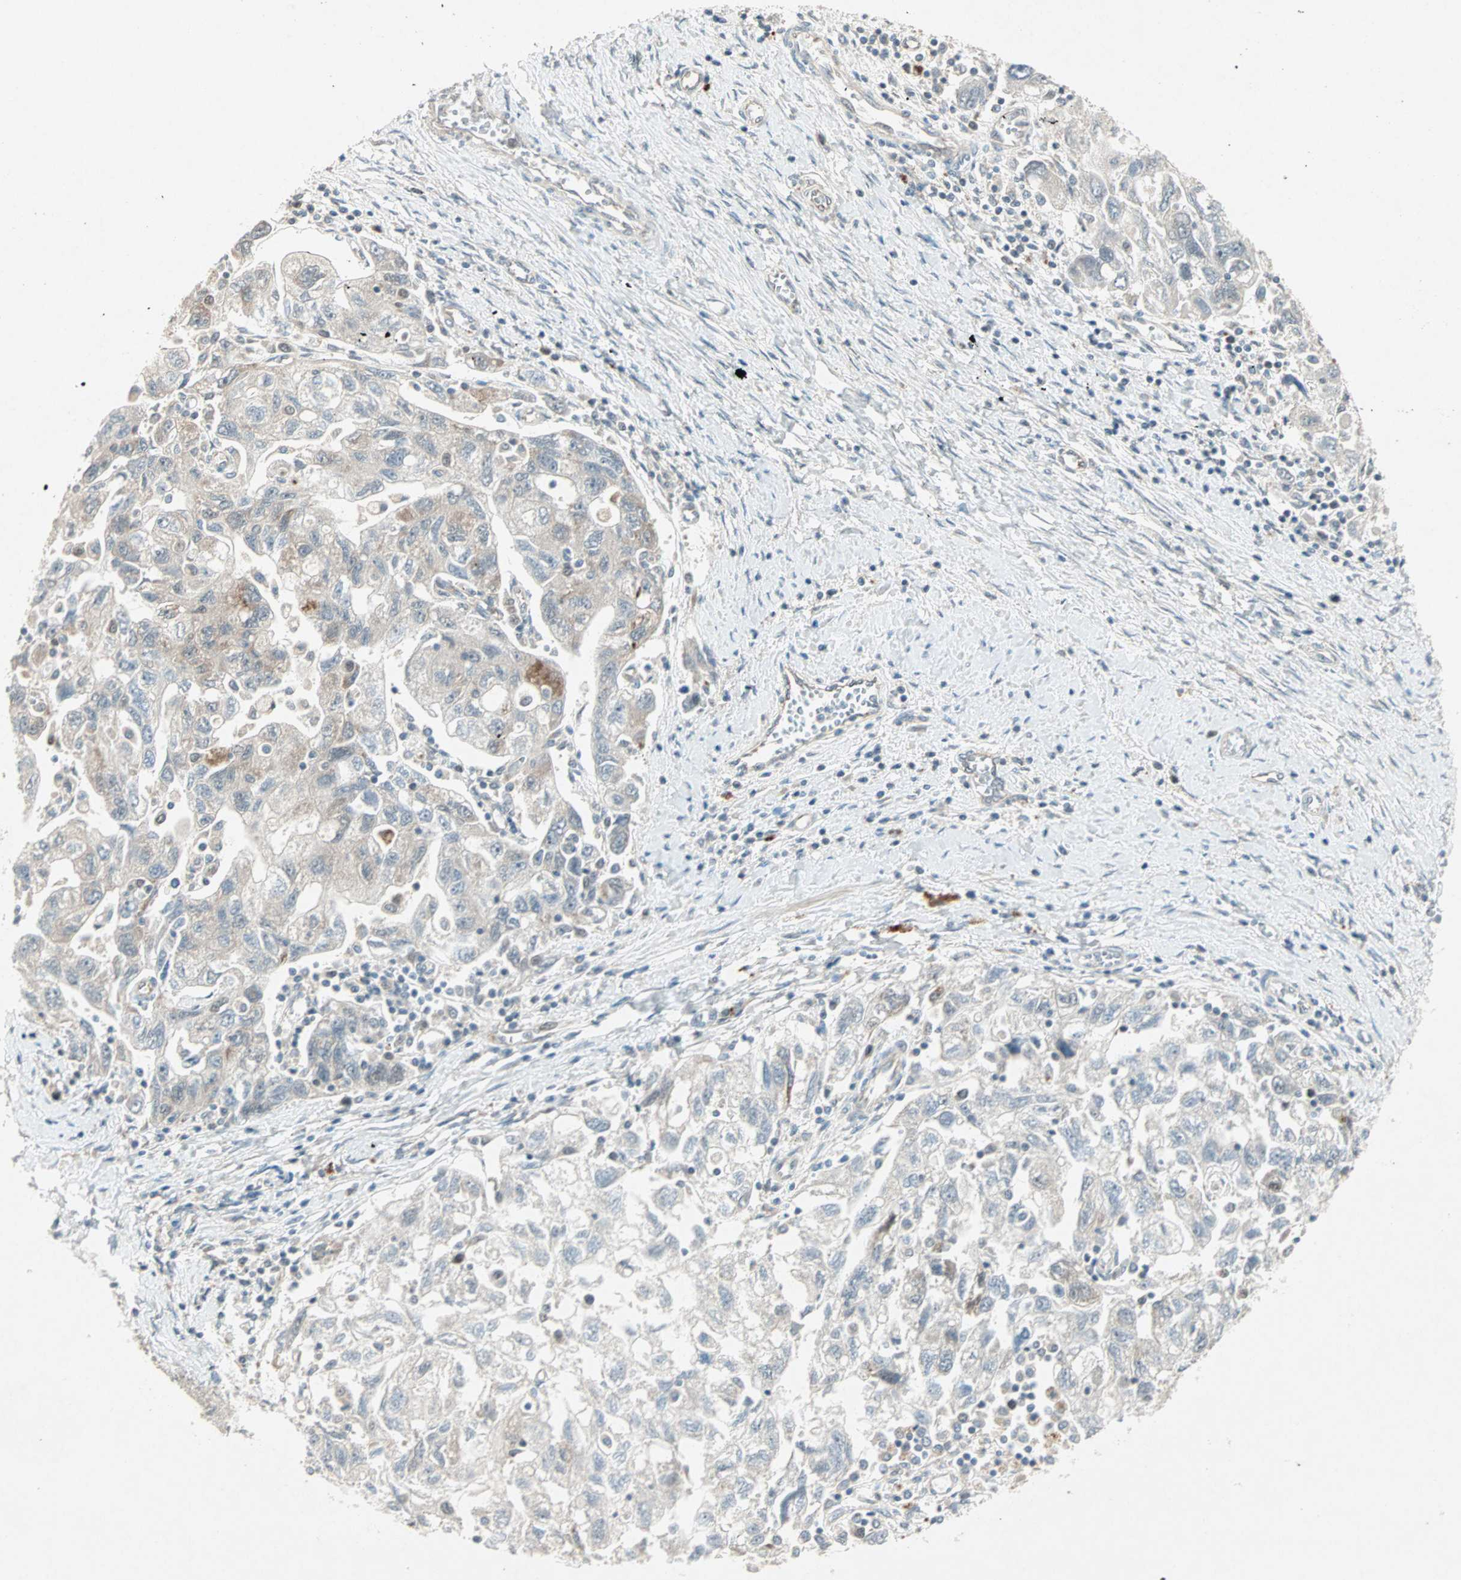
{"staining": {"intensity": "weak", "quantity": "25%-75%", "location": "cytoplasmic/membranous"}, "tissue": "ovarian cancer", "cell_type": "Tumor cells", "image_type": "cancer", "snomed": [{"axis": "morphology", "description": "Carcinoma, NOS"}, {"axis": "morphology", "description": "Cystadenocarcinoma, serous, NOS"}, {"axis": "topography", "description": "Ovary"}], "caption": "This histopathology image exhibits carcinoma (ovarian) stained with immunohistochemistry (IHC) to label a protein in brown. The cytoplasmic/membranous of tumor cells show weak positivity for the protein. Nuclei are counter-stained blue.", "gene": "ZNF37A", "patient": {"sex": "female", "age": 69}}